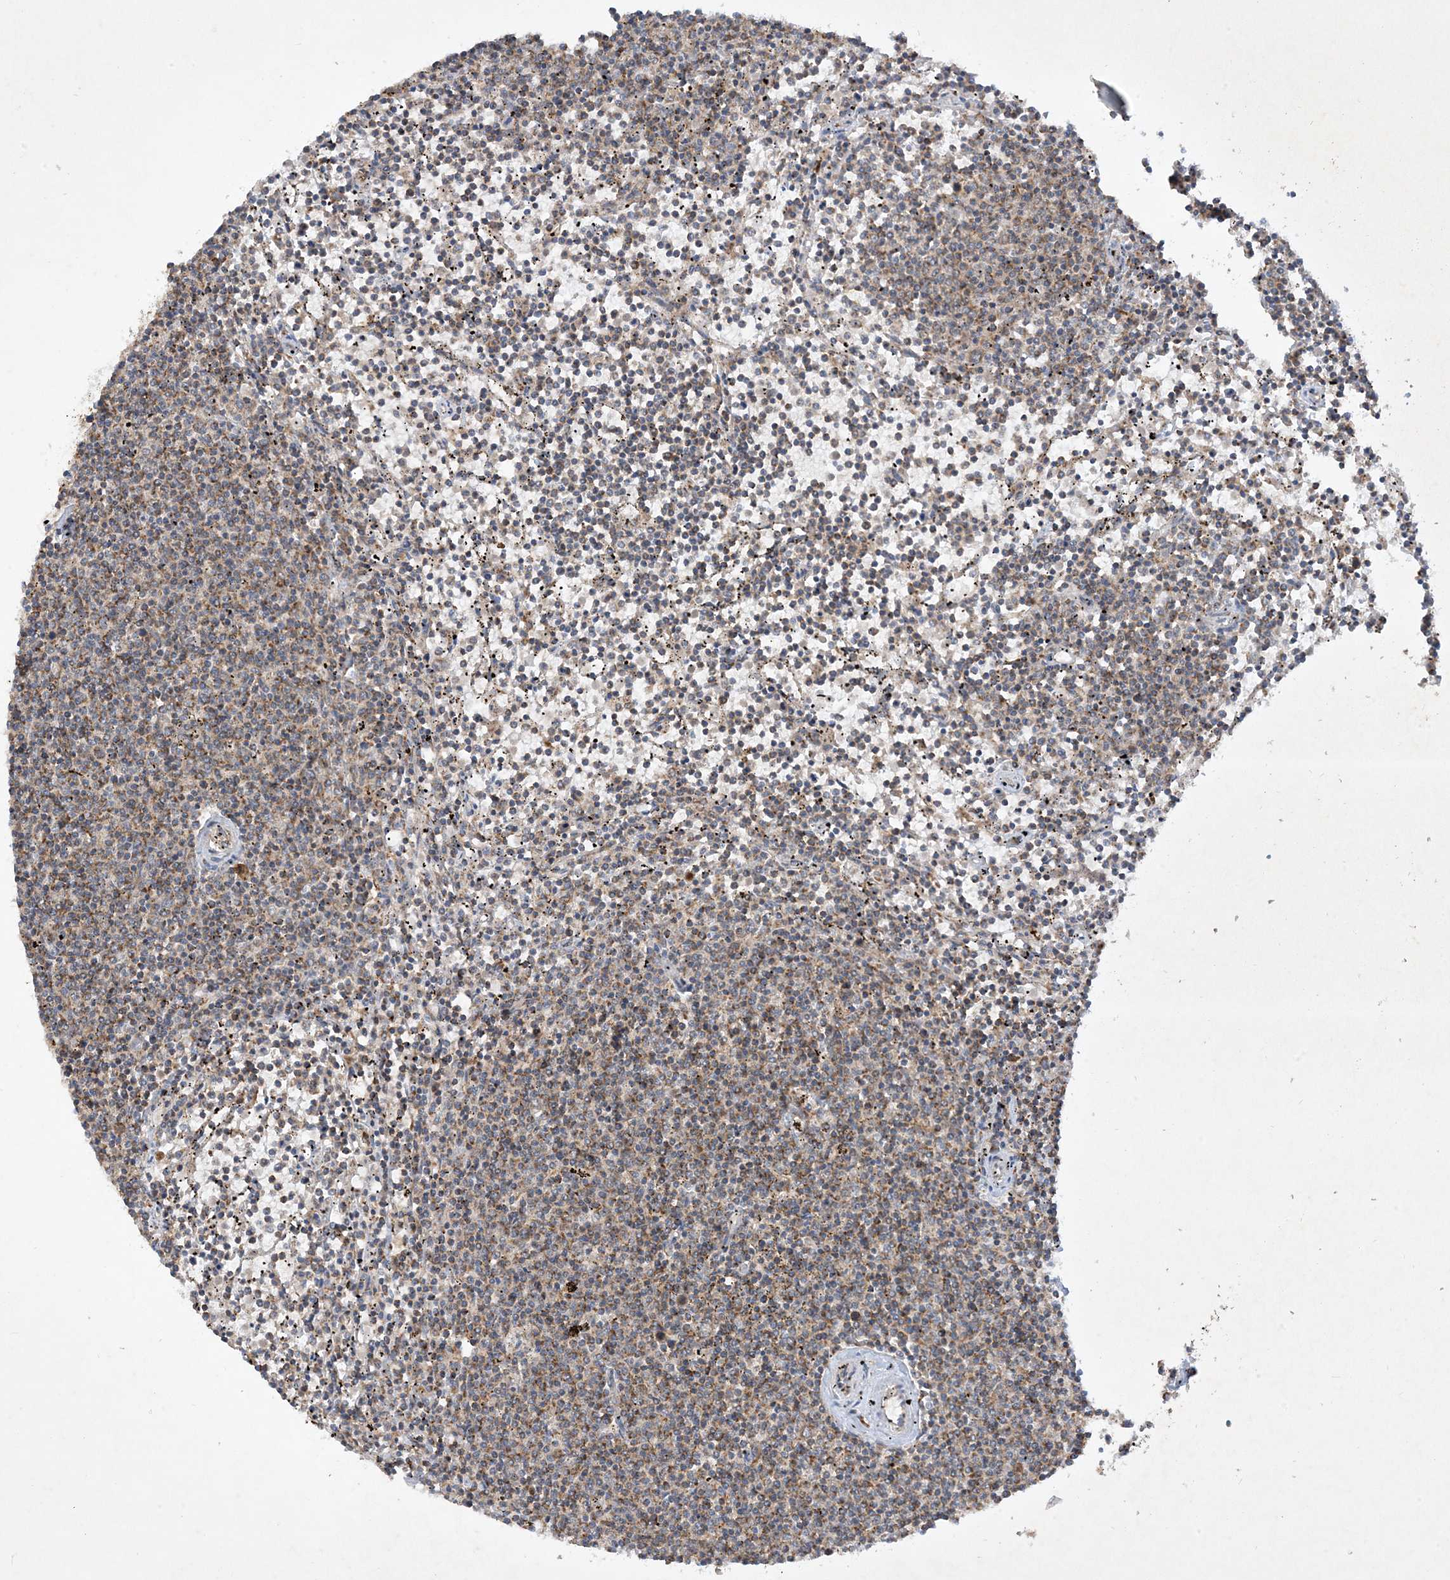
{"staining": {"intensity": "weak", "quantity": "<25%", "location": "cytoplasmic/membranous"}, "tissue": "lymphoma", "cell_type": "Tumor cells", "image_type": "cancer", "snomed": [{"axis": "morphology", "description": "Malignant lymphoma, non-Hodgkin's type, Low grade"}, {"axis": "topography", "description": "Spleen"}], "caption": "The IHC histopathology image has no significant positivity in tumor cells of lymphoma tissue.", "gene": "NDUFAF3", "patient": {"sex": "female", "age": 50}}